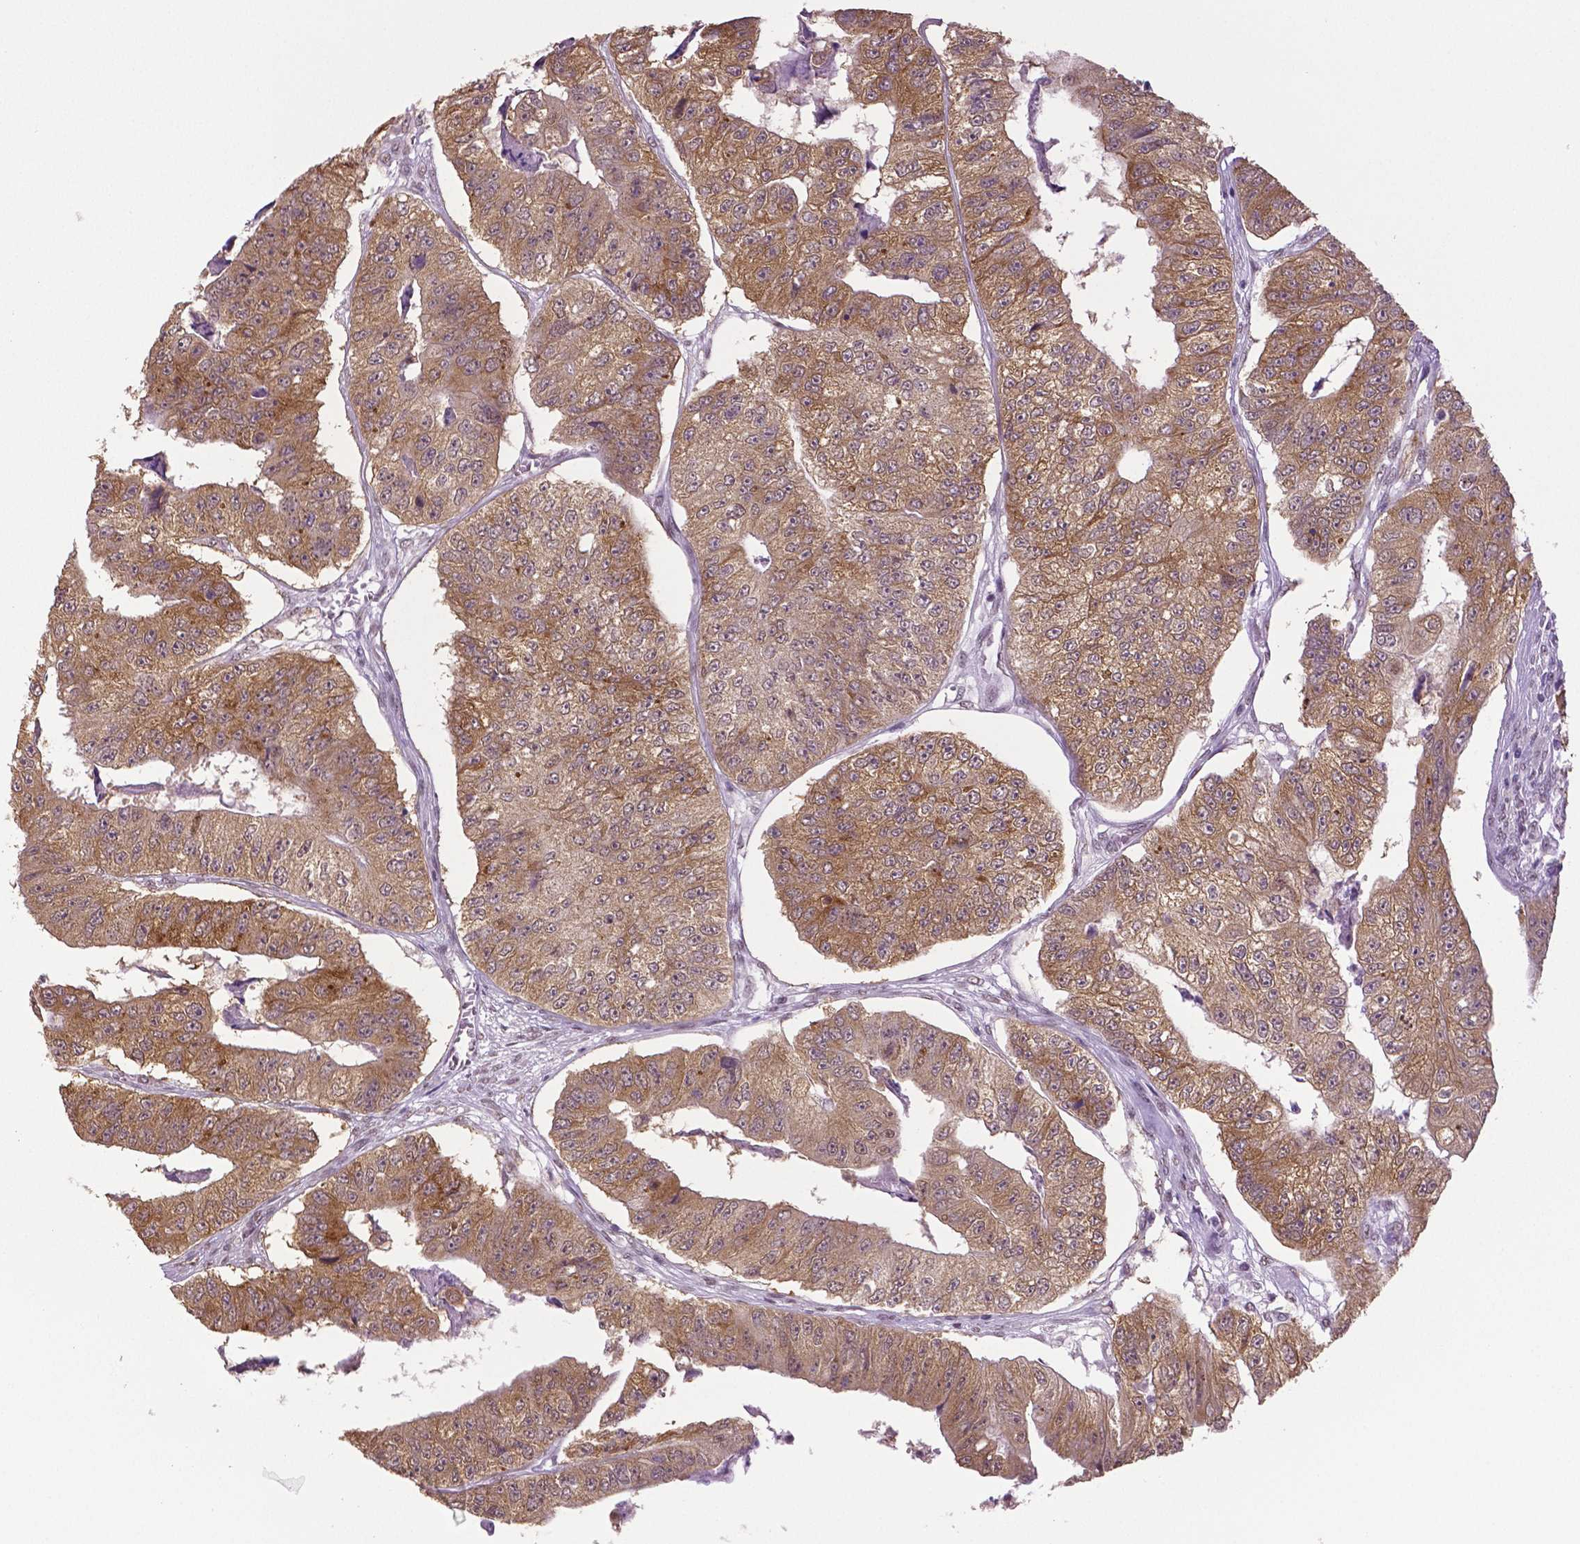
{"staining": {"intensity": "moderate", "quantity": "25%-75%", "location": "cytoplasmic/membranous"}, "tissue": "colorectal cancer", "cell_type": "Tumor cells", "image_type": "cancer", "snomed": [{"axis": "morphology", "description": "Adenocarcinoma, NOS"}, {"axis": "topography", "description": "Colon"}], "caption": "Tumor cells exhibit moderate cytoplasmic/membranous expression in approximately 25%-75% of cells in colorectal cancer.", "gene": "IGF2BP1", "patient": {"sex": "female", "age": 67}}